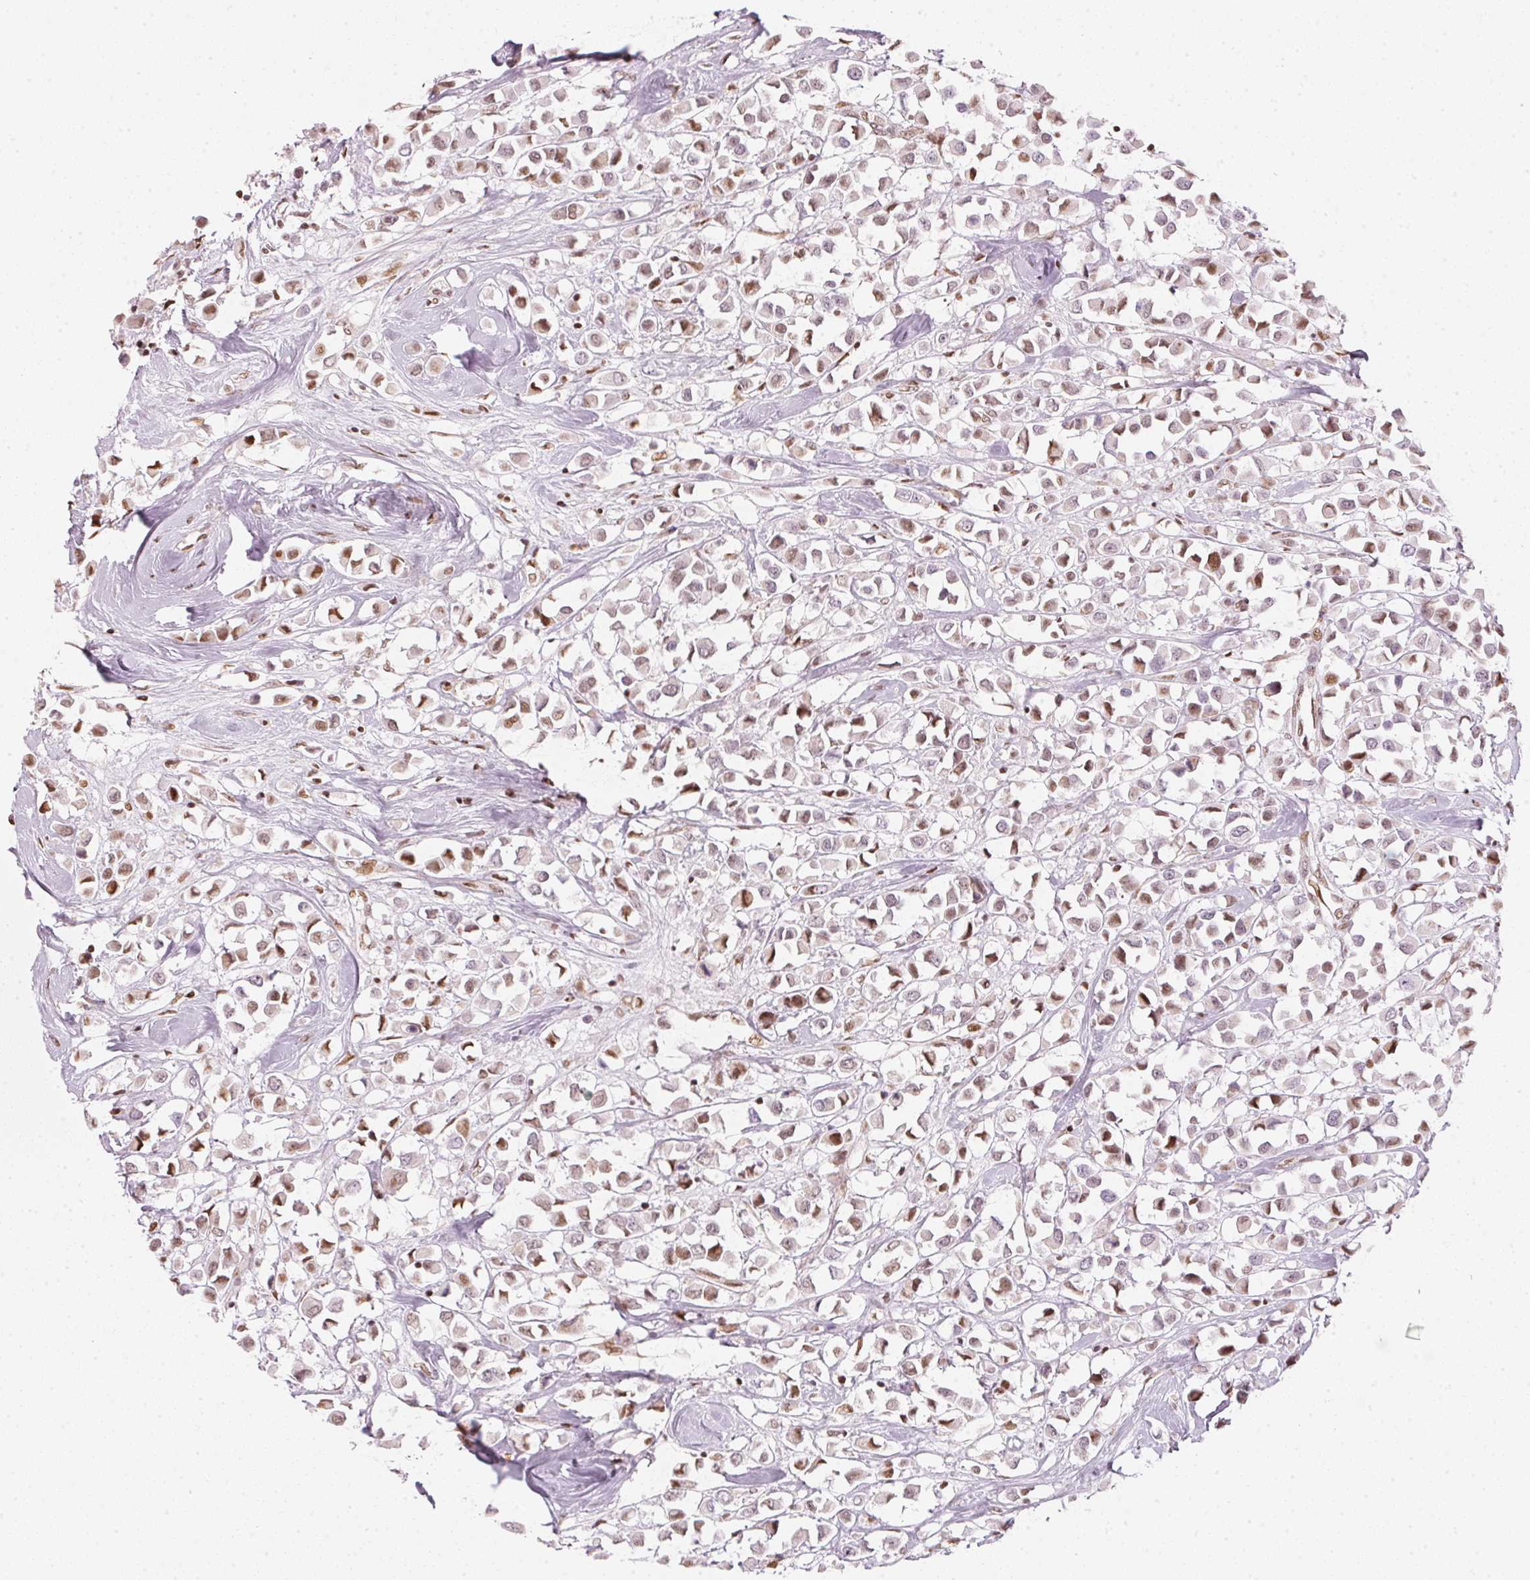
{"staining": {"intensity": "moderate", "quantity": ">75%", "location": "nuclear"}, "tissue": "breast cancer", "cell_type": "Tumor cells", "image_type": "cancer", "snomed": [{"axis": "morphology", "description": "Duct carcinoma"}, {"axis": "topography", "description": "Breast"}], "caption": "Moderate nuclear positivity for a protein is identified in approximately >75% of tumor cells of breast cancer using immunohistochemistry.", "gene": "KAT6A", "patient": {"sex": "female", "age": 61}}